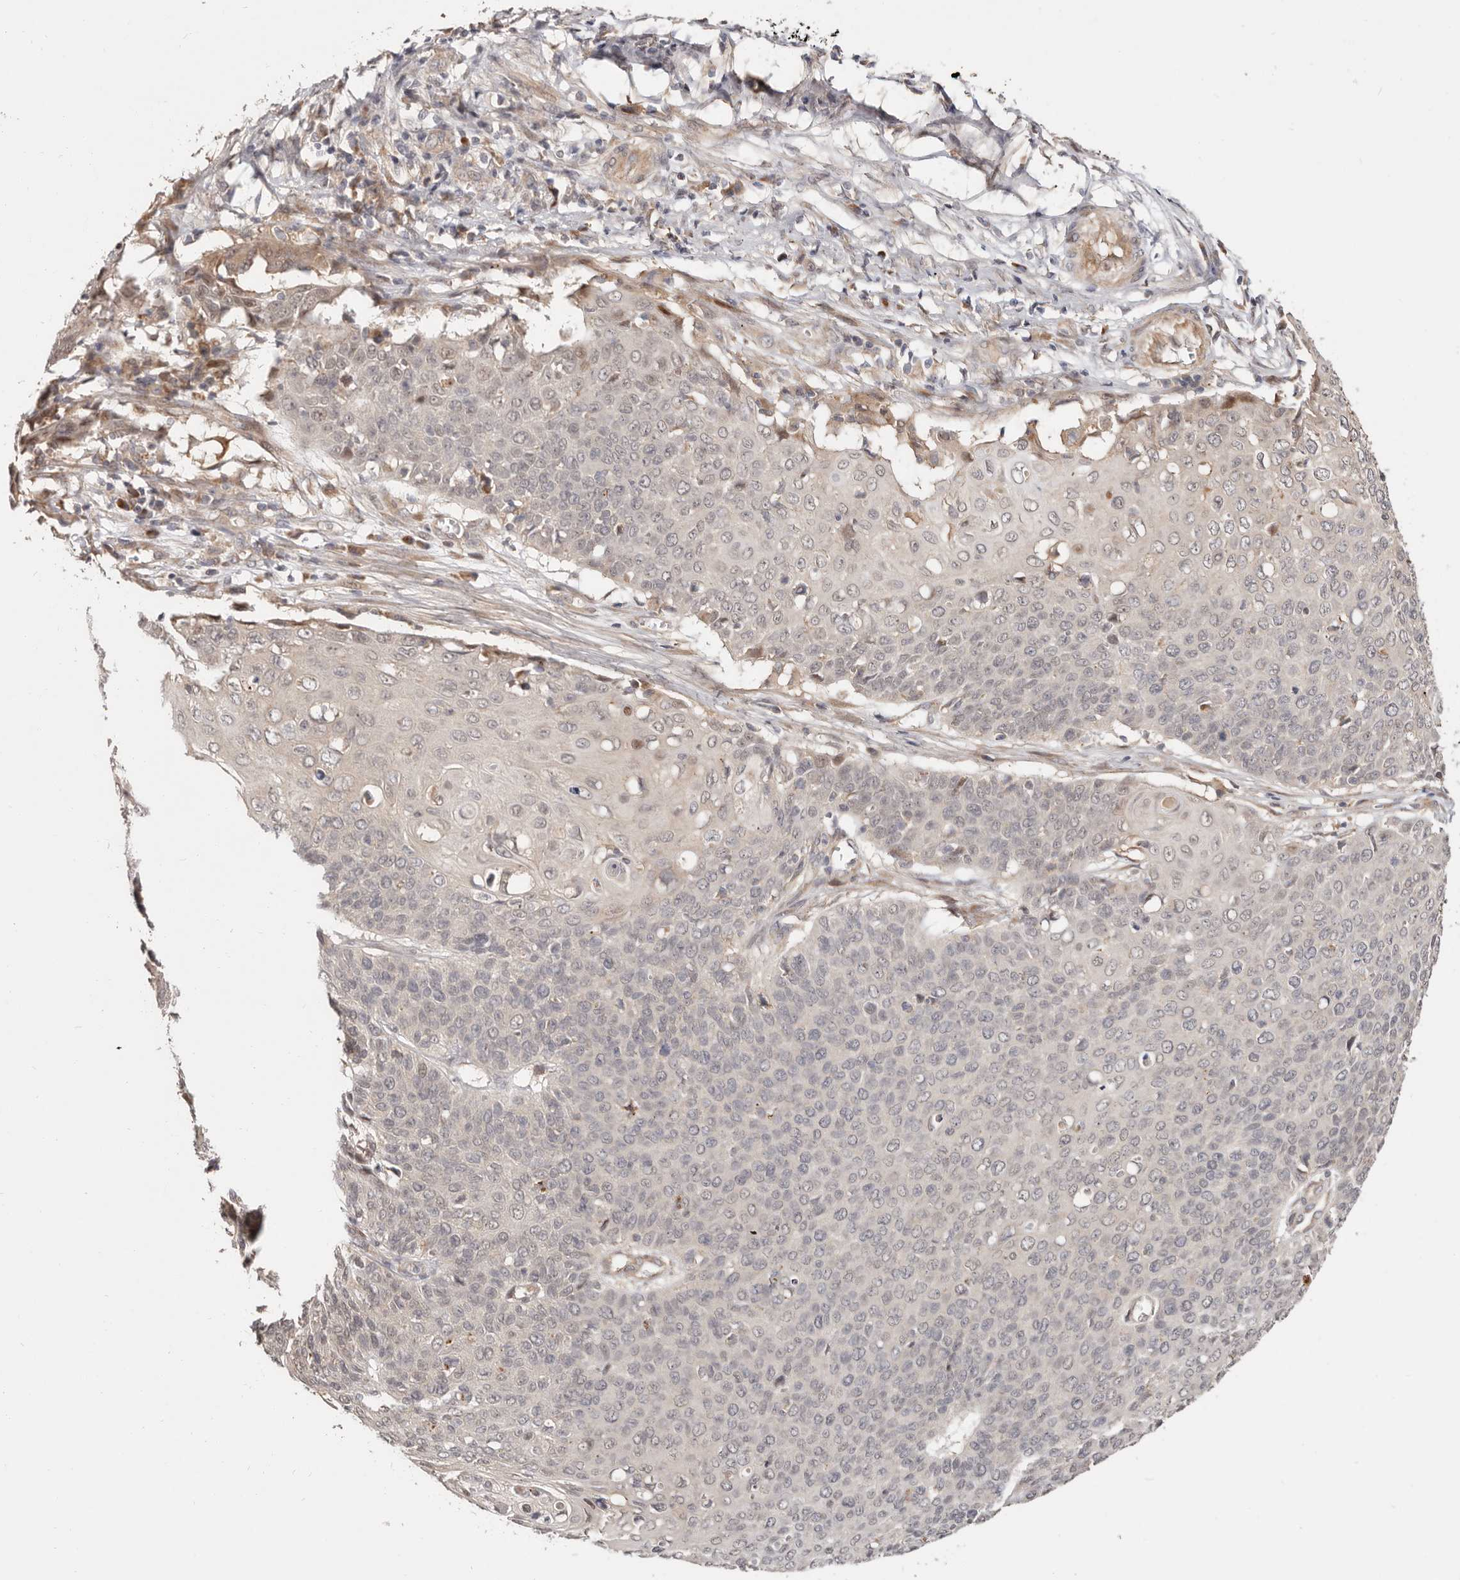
{"staining": {"intensity": "negative", "quantity": "none", "location": "none"}, "tissue": "cervical cancer", "cell_type": "Tumor cells", "image_type": "cancer", "snomed": [{"axis": "morphology", "description": "Squamous cell carcinoma, NOS"}, {"axis": "topography", "description": "Cervix"}], "caption": "This is an IHC micrograph of human cervical cancer (squamous cell carcinoma). There is no staining in tumor cells.", "gene": "USP33", "patient": {"sex": "female", "age": 39}}